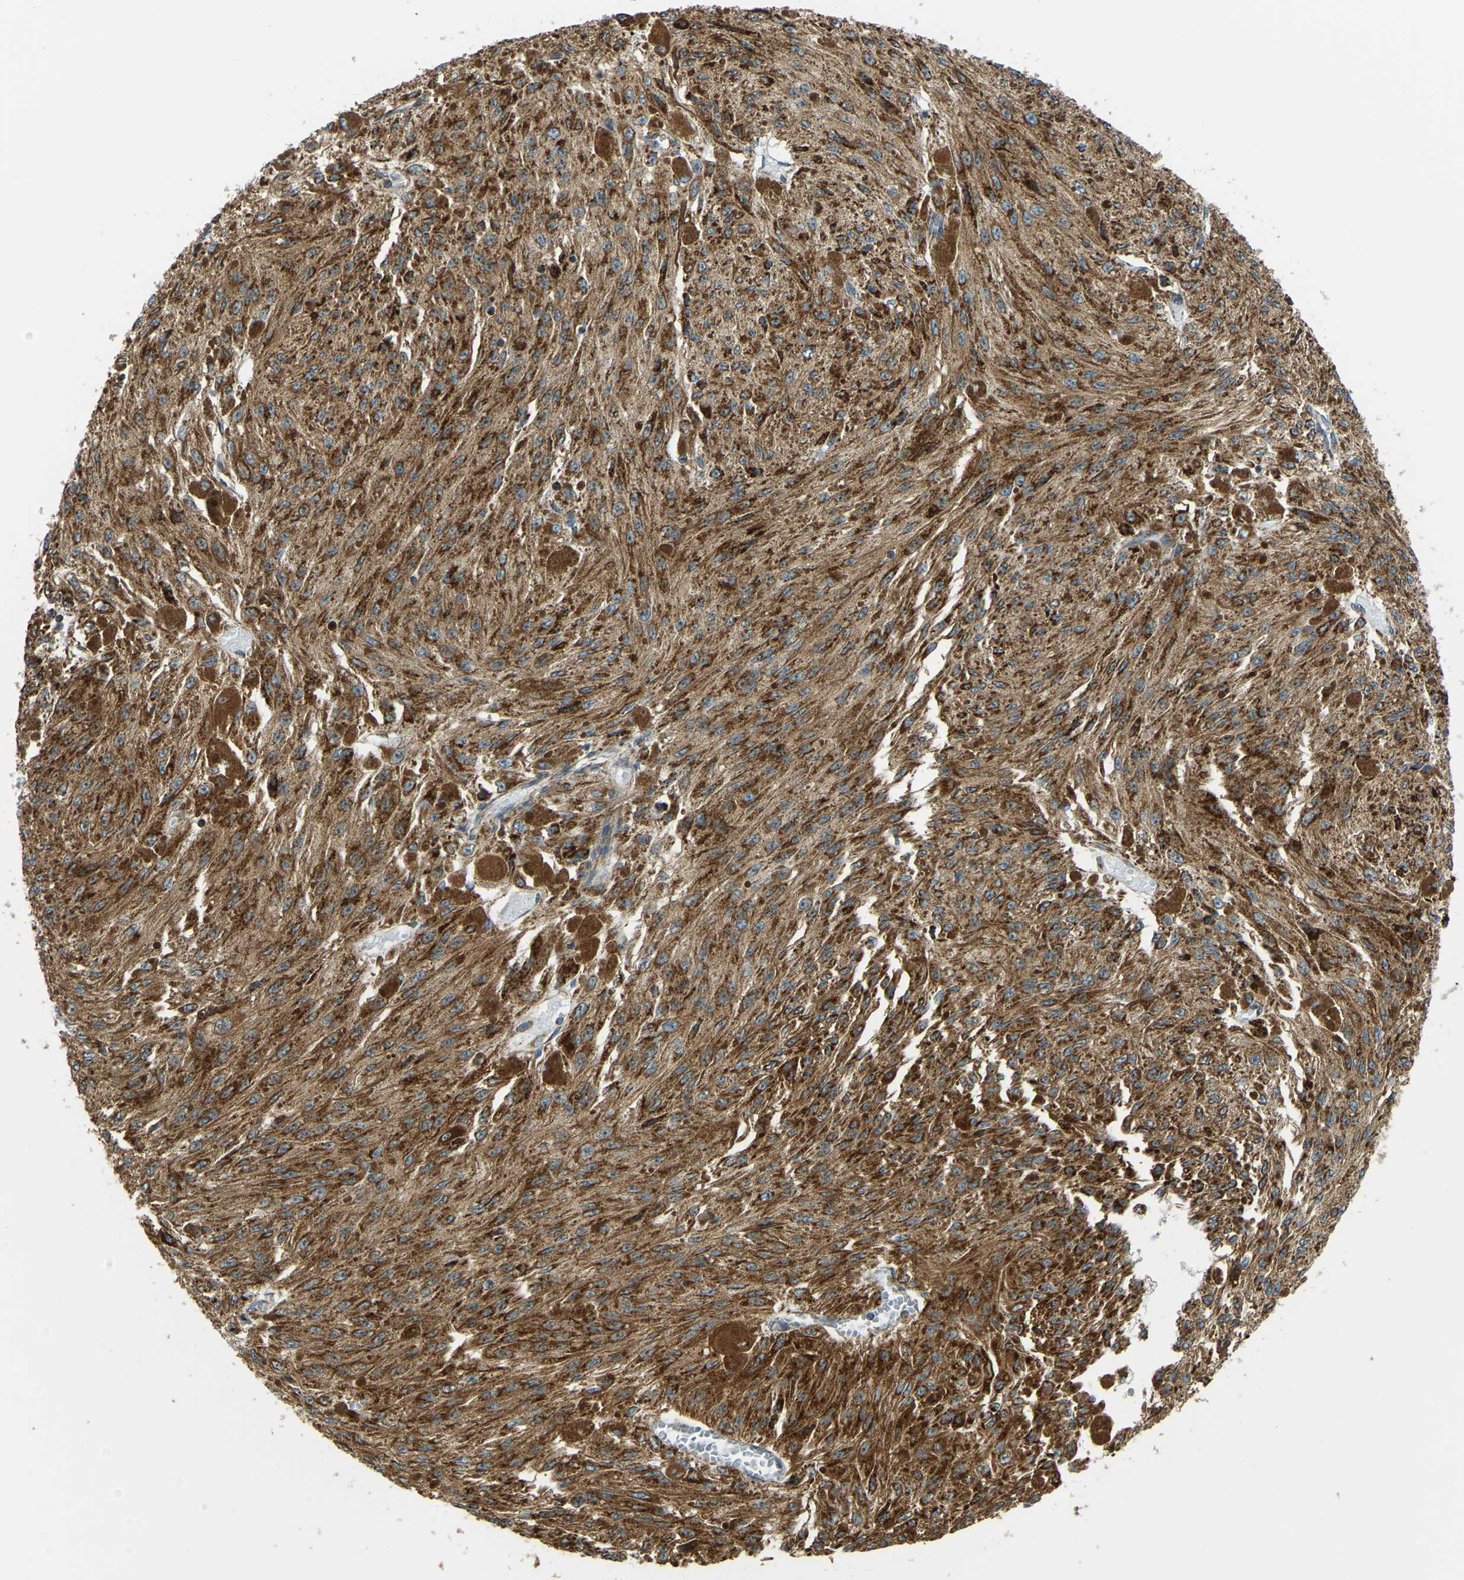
{"staining": {"intensity": "strong", "quantity": ">75%", "location": "cytoplasmic/membranous"}, "tissue": "melanoma", "cell_type": "Tumor cells", "image_type": "cancer", "snomed": [{"axis": "morphology", "description": "Malignant melanoma, NOS"}, {"axis": "topography", "description": "Other"}], "caption": "The micrograph displays staining of malignant melanoma, revealing strong cytoplasmic/membranous protein positivity (brown color) within tumor cells. (Brightfield microscopy of DAB IHC at high magnification).", "gene": "PSMD7", "patient": {"sex": "male", "age": 79}}